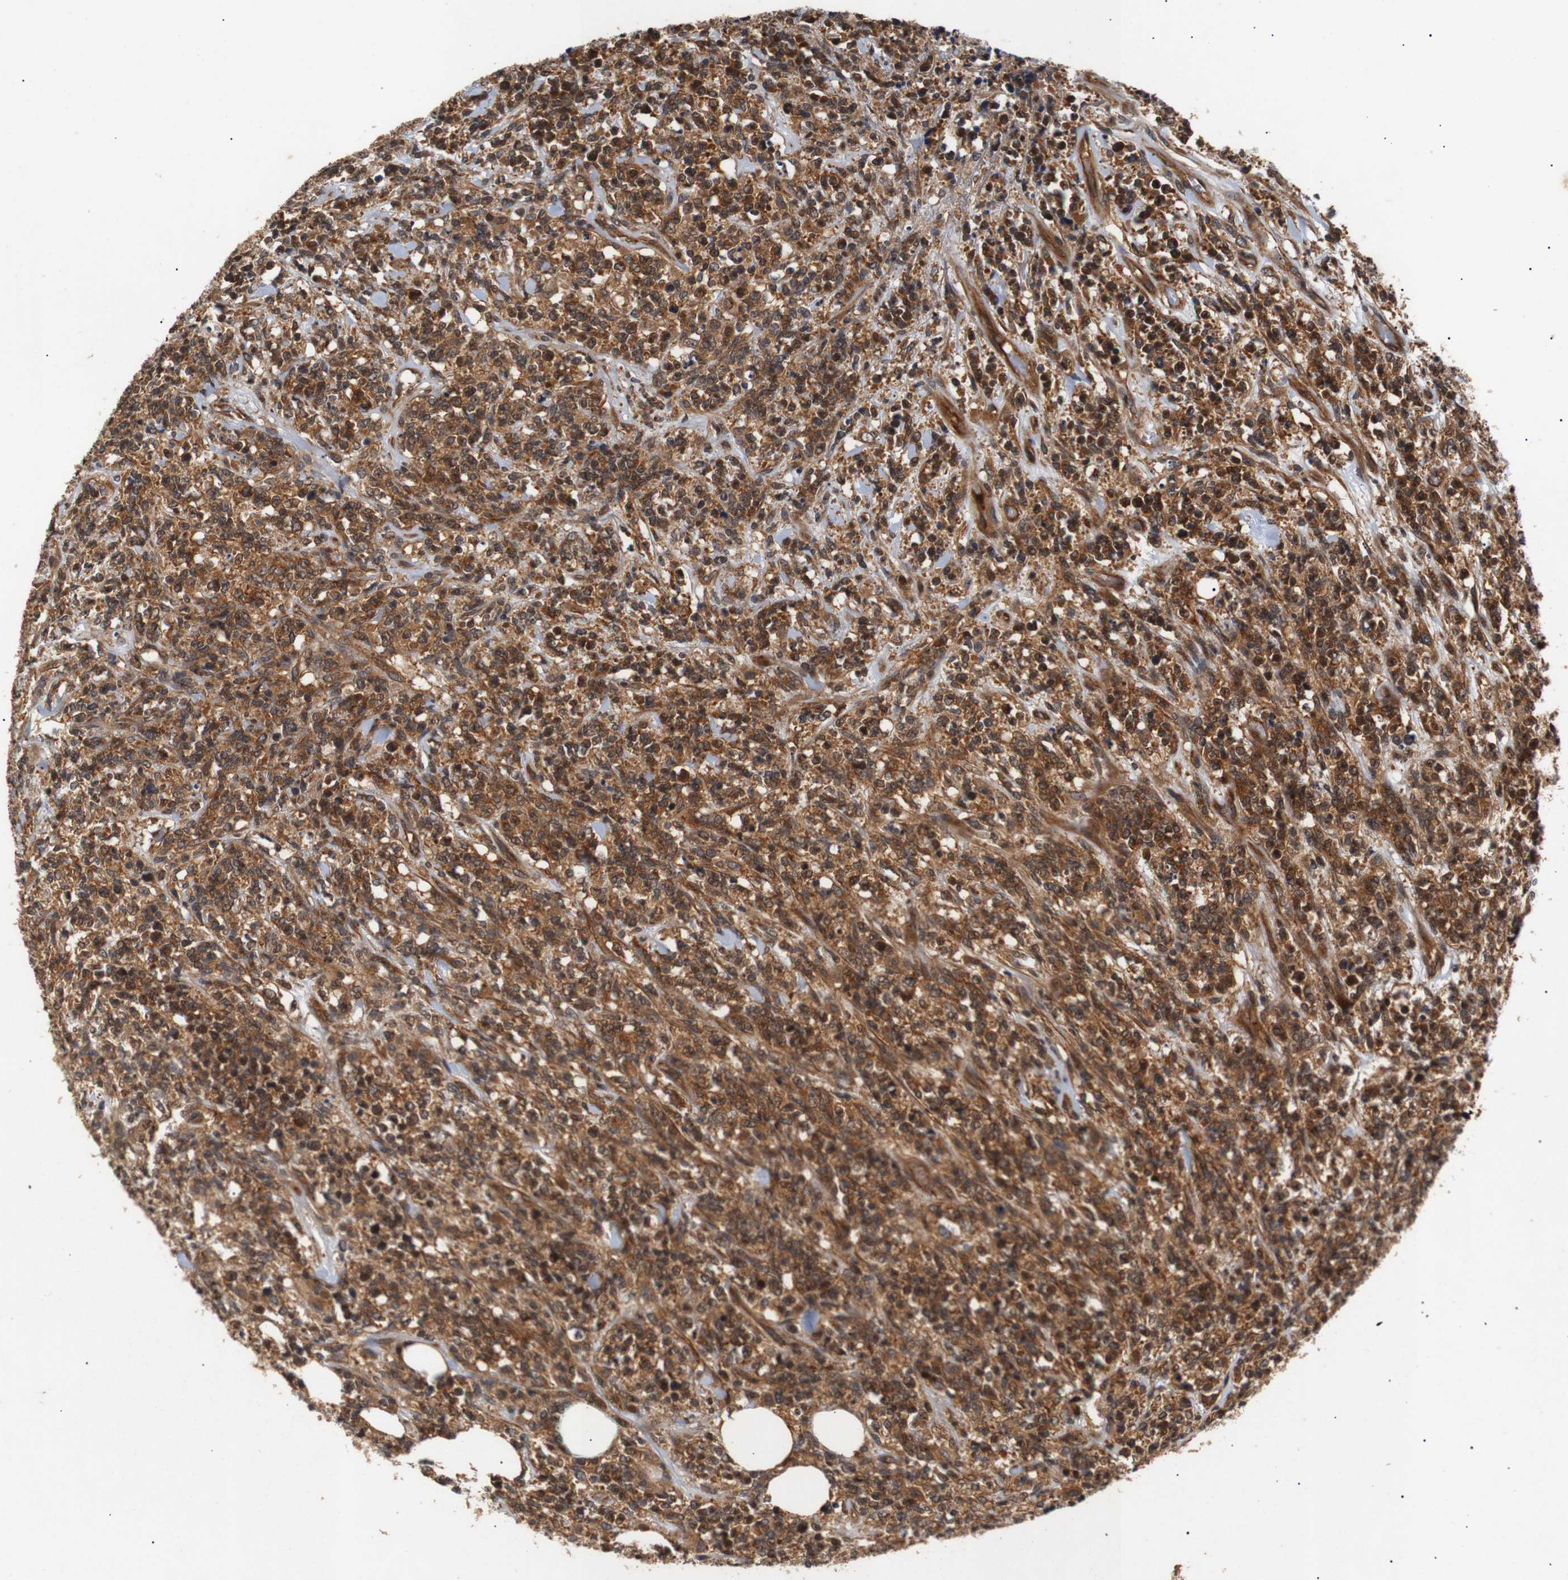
{"staining": {"intensity": "strong", "quantity": ">75%", "location": "cytoplasmic/membranous"}, "tissue": "lymphoma", "cell_type": "Tumor cells", "image_type": "cancer", "snomed": [{"axis": "morphology", "description": "Malignant lymphoma, non-Hodgkin's type, High grade"}, {"axis": "topography", "description": "Soft tissue"}], "caption": "Protein expression analysis of human lymphoma reveals strong cytoplasmic/membranous positivity in approximately >75% of tumor cells.", "gene": "PAWR", "patient": {"sex": "male", "age": 18}}